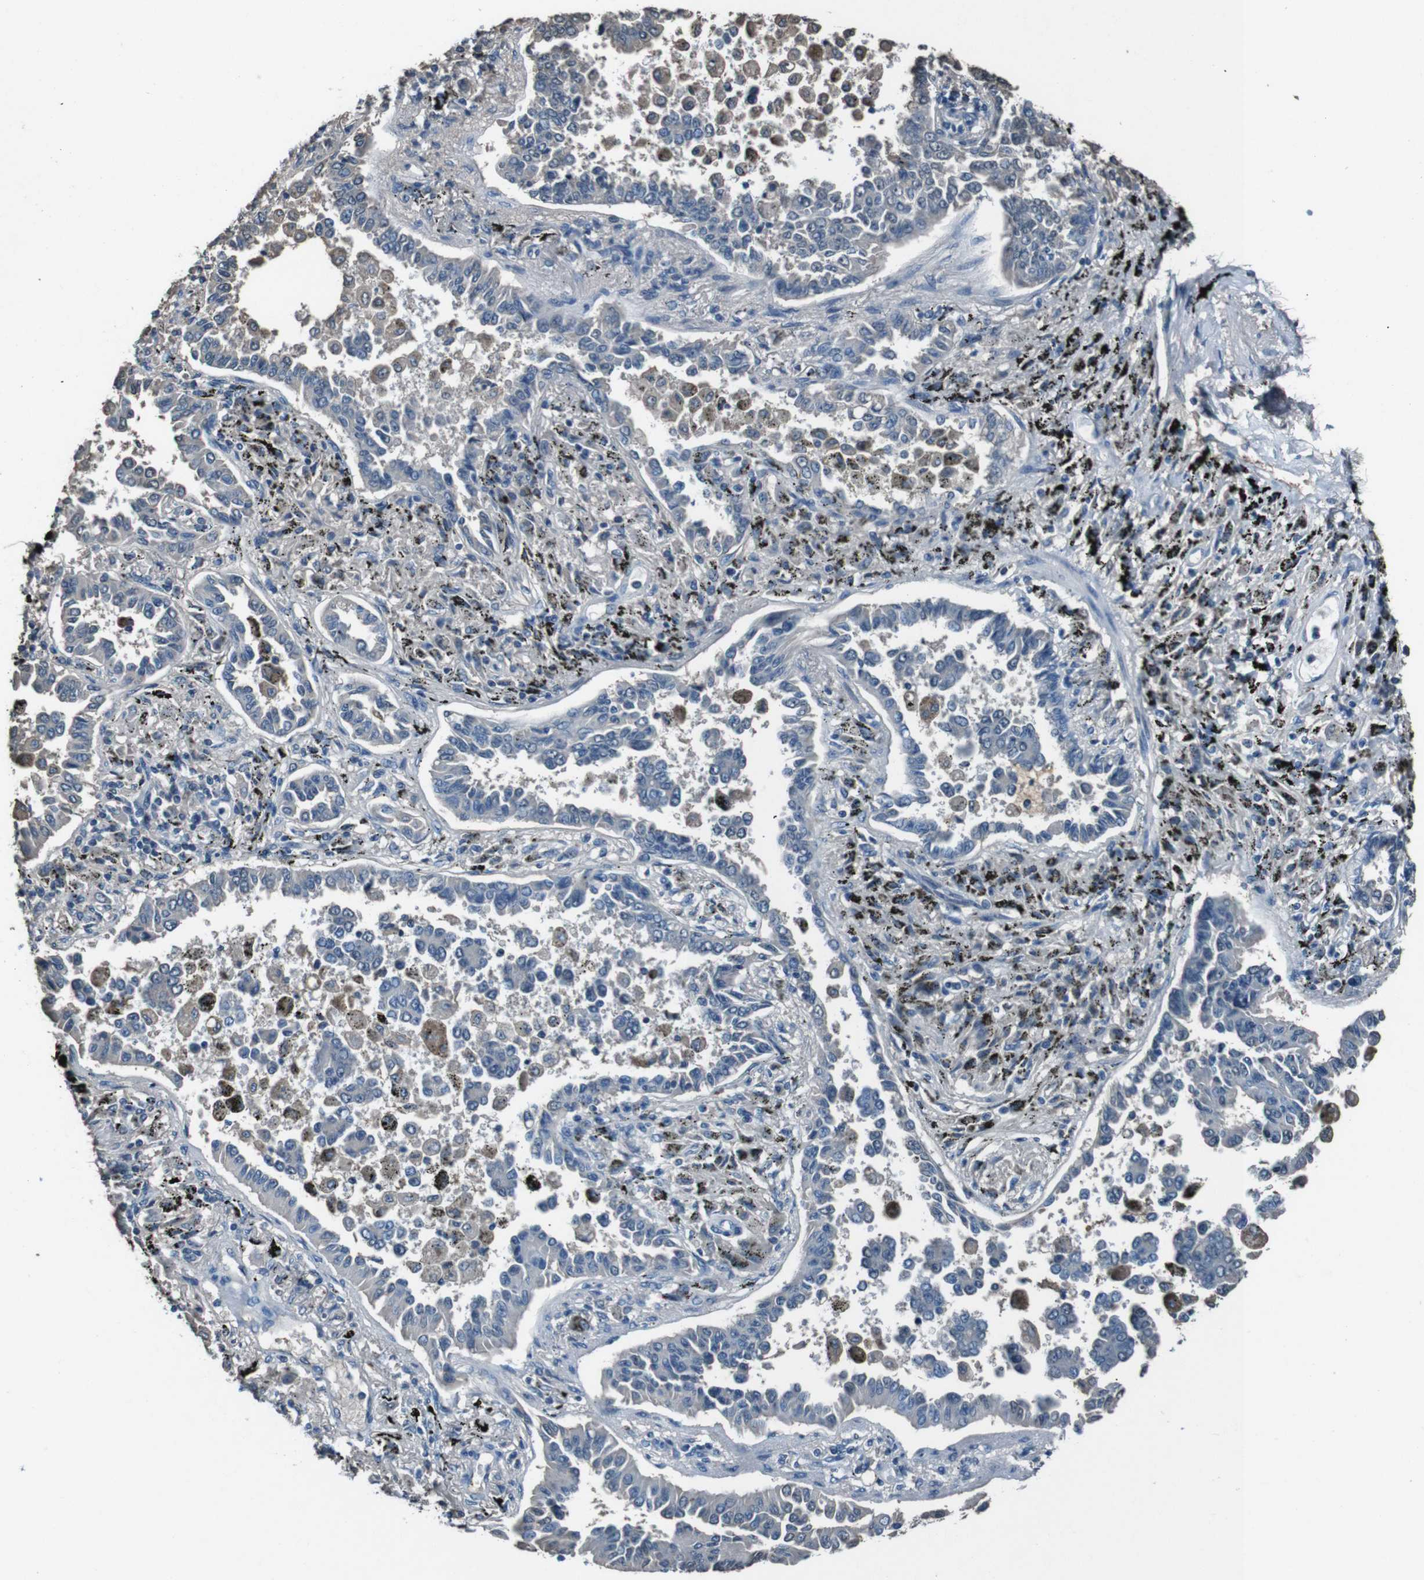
{"staining": {"intensity": "weak", "quantity": "<25%", "location": "cytoplasmic/membranous,nuclear"}, "tissue": "lung cancer", "cell_type": "Tumor cells", "image_type": "cancer", "snomed": [{"axis": "morphology", "description": "Normal tissue, NOS"}, {"axis": "morphology", "description": "Adenocarcinoma, NOS"}, {"axis": "topography", "description": "Lung"}], "caption": "The immunohistochemistry (IHC) image has no significant staining in tumor cells of lung cancer tissue.", "gene": "LEP", "patient": {"sex": "male", "age": 59}}